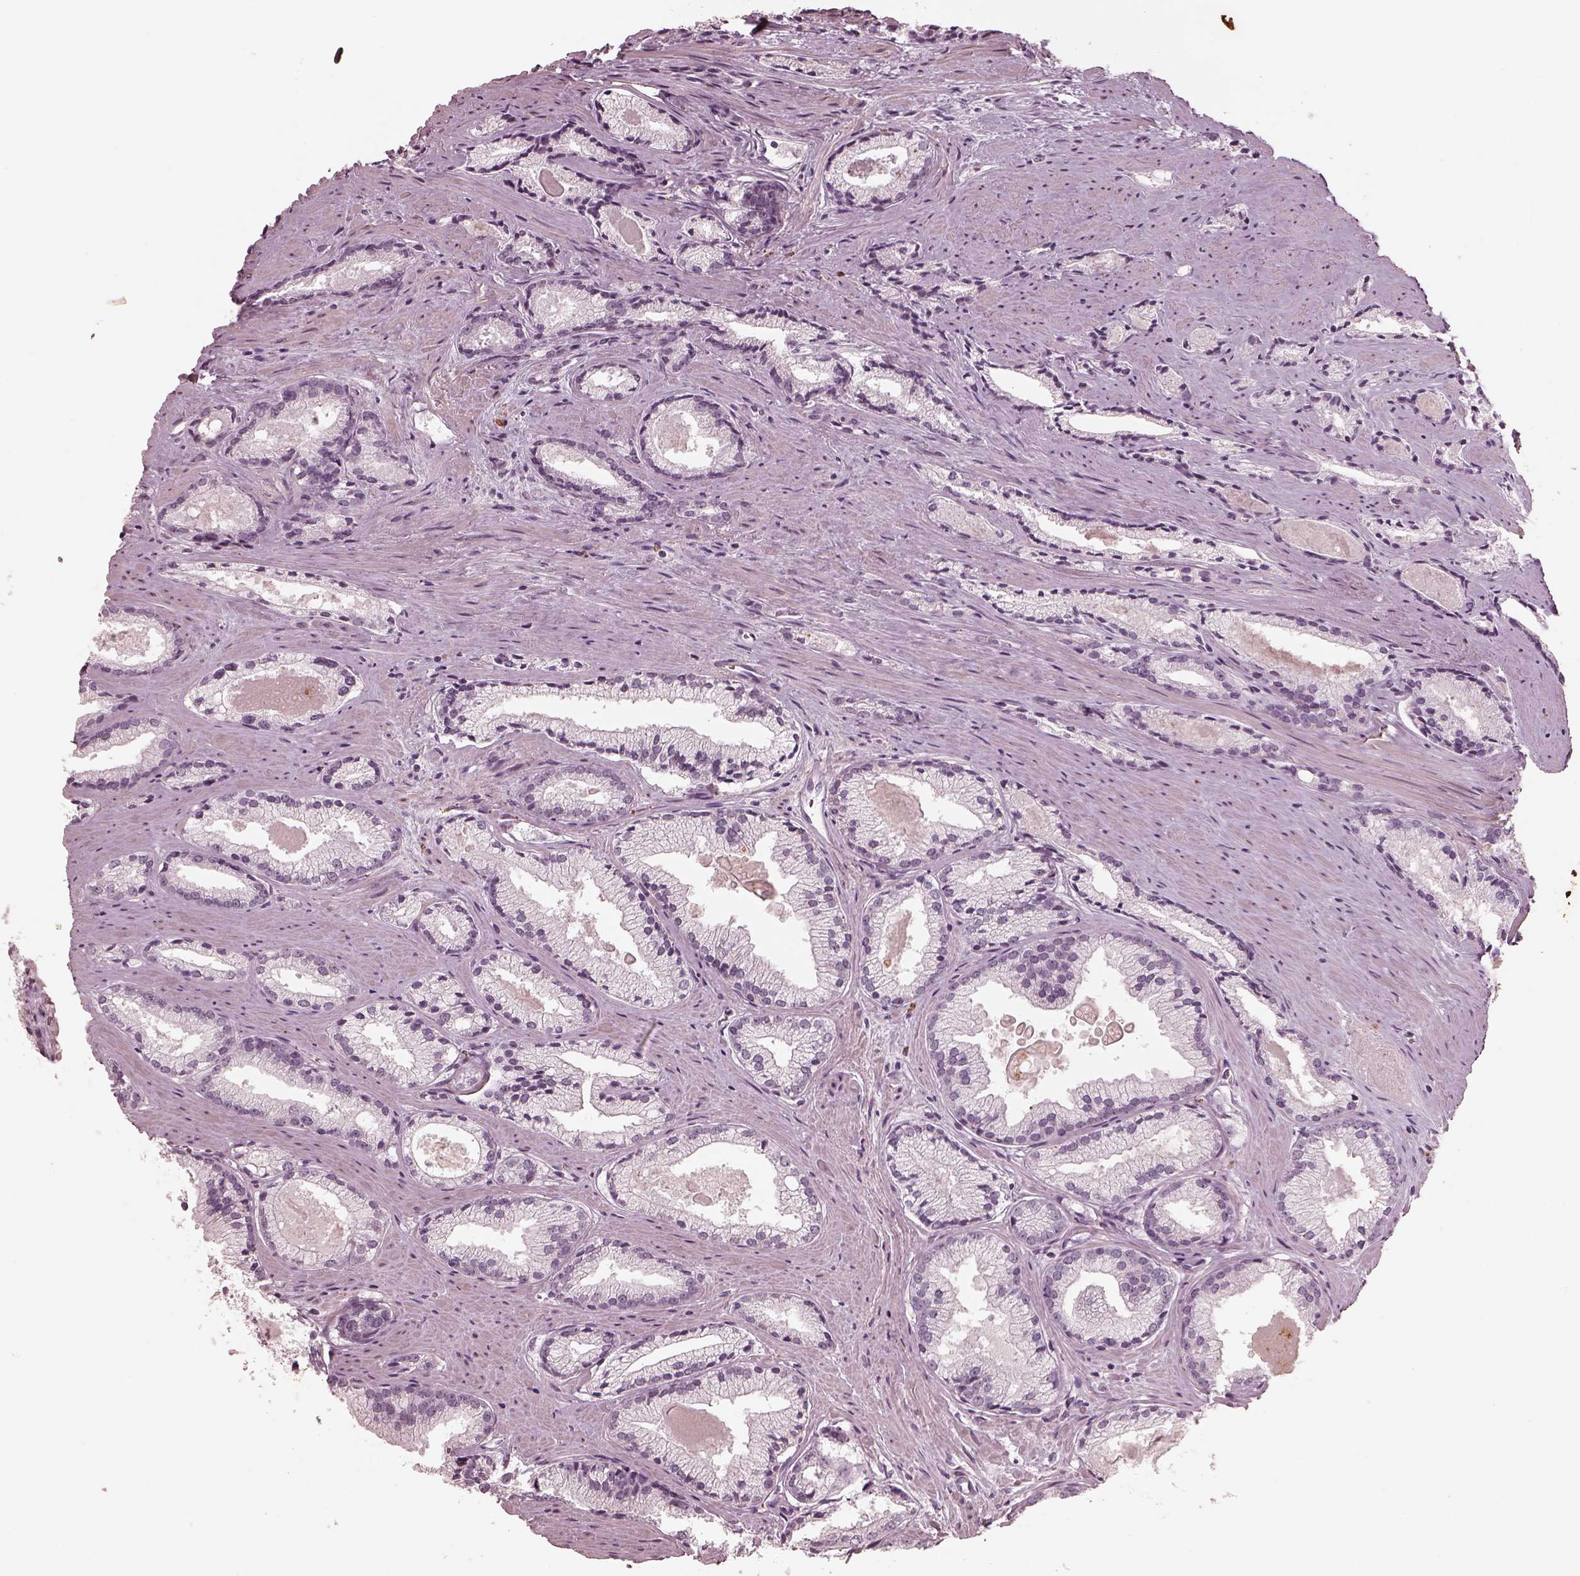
{"staining": {"intensity": "negative", "quantity": "none", "location": "none"}, "tissue": "prostate cancer", "cell_type": "Tumor cells", "image_type": "cancer", "snomed": [{"axis": "morphology", "description": "Adenocarcinoma, NOS"}, {"axis": "morphology", "description": "Adenocarcinoma, High grade"}, {"axis": "topography", "description": "Prostate"}], "caption": "Adenocarcinoma (prostate) stained for a protein using immunohistochemistry demonstrates no staining tumor cells.", "gene": "ADRB3", "patient": {"sex": "male", "age": 70}}